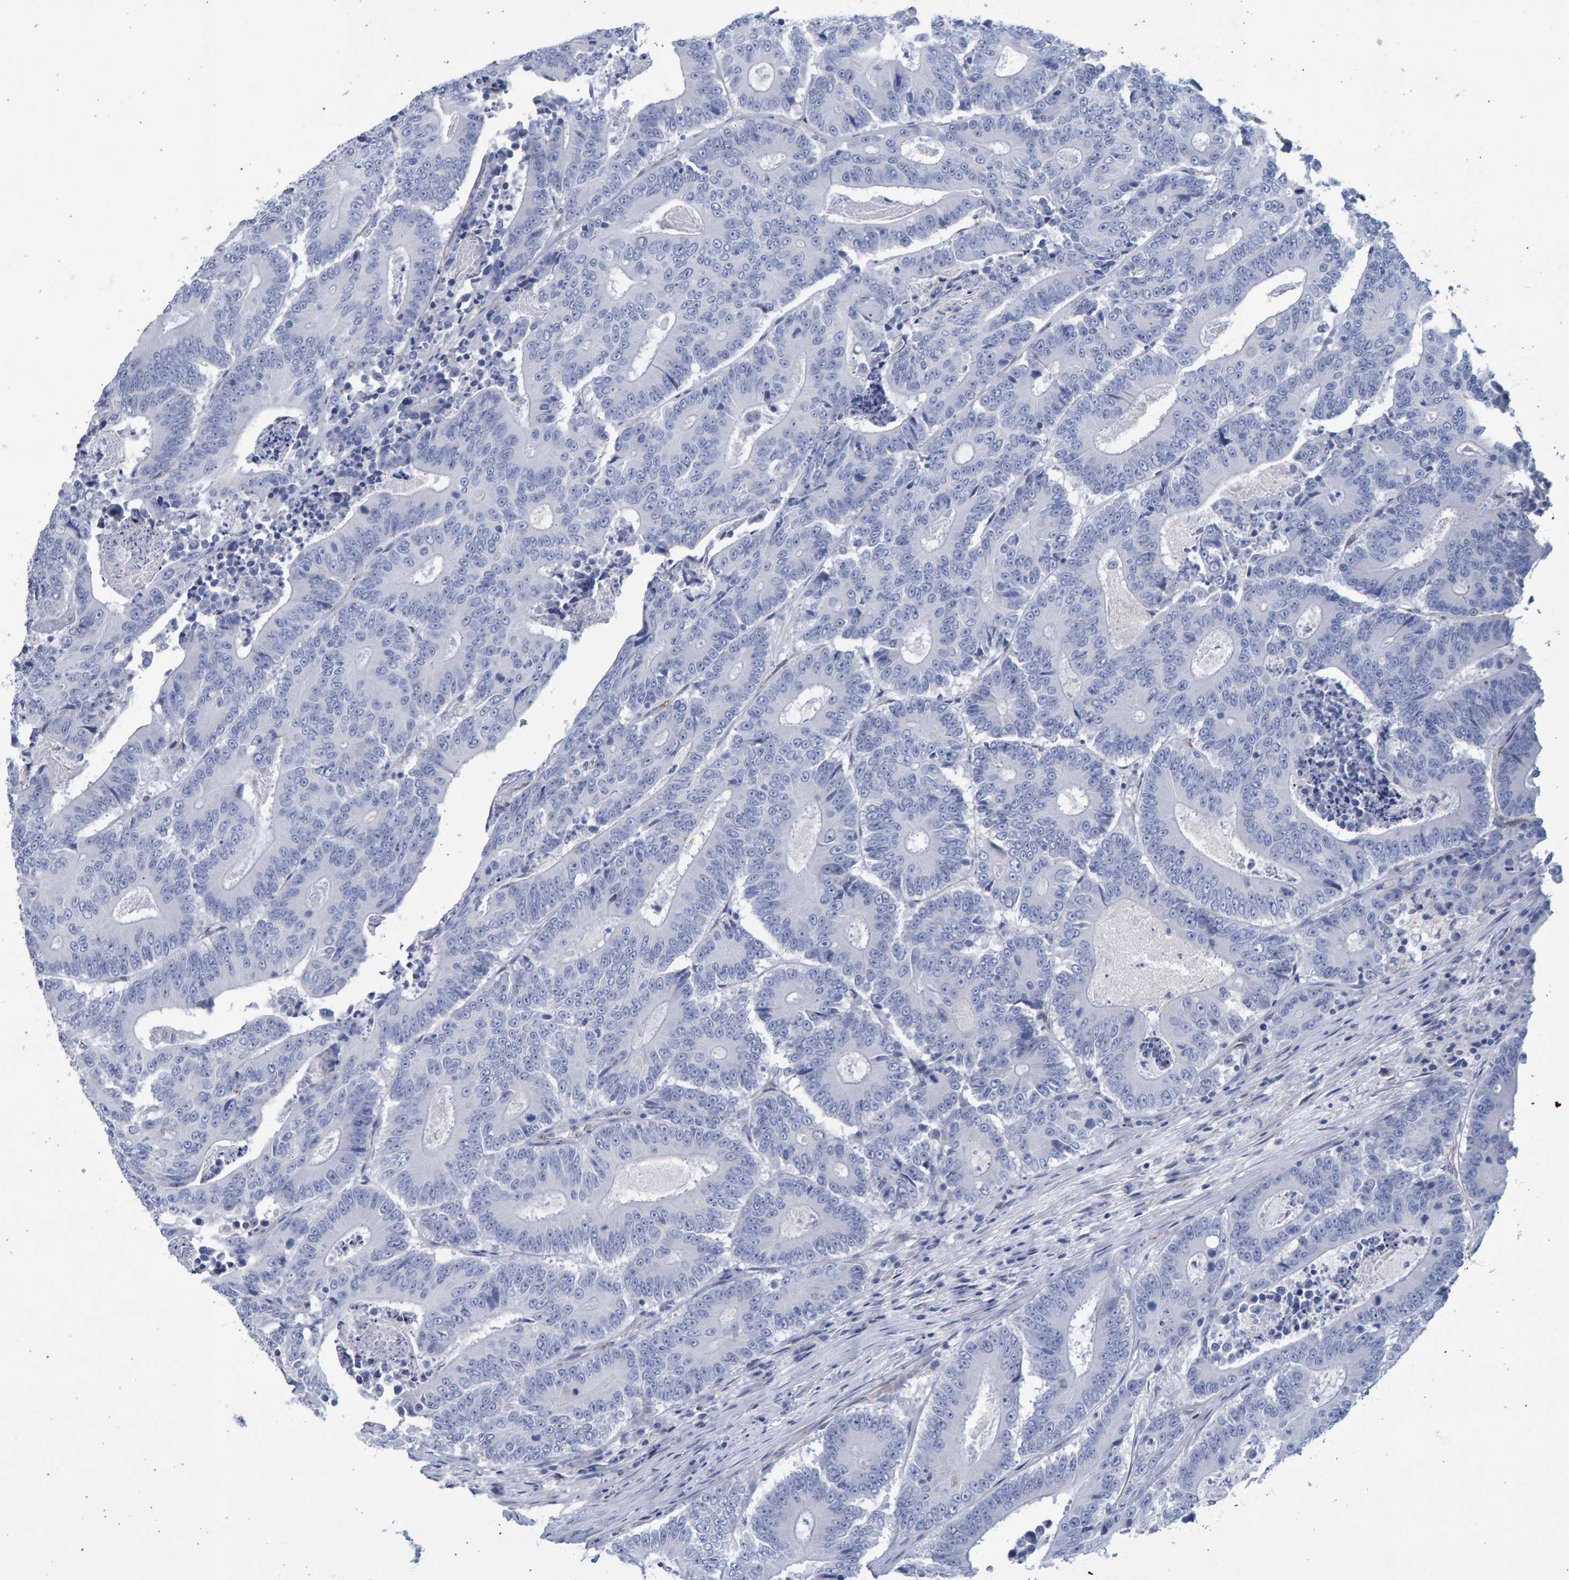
{"staining": {"intensity": "negative", "quantity": "none", "location": "none"}, "tissue": "colorectal cancer", "cell_type": "Tumor cells", "image_type": "cancer", "snomed": [{"axis": "morphology", "description": "Adenocarcinoma, NOS"}, {"axis": "topography", "description": "Colon"}], "caption": "This micrograph is of colorectal cancer stained with IHC to label a protein in brown with the nuclei are counter-stained blue. There is no positivity in tumor cells.", "gene": "SLC34A3", "patient": {"sex": "male", "age": 83}}